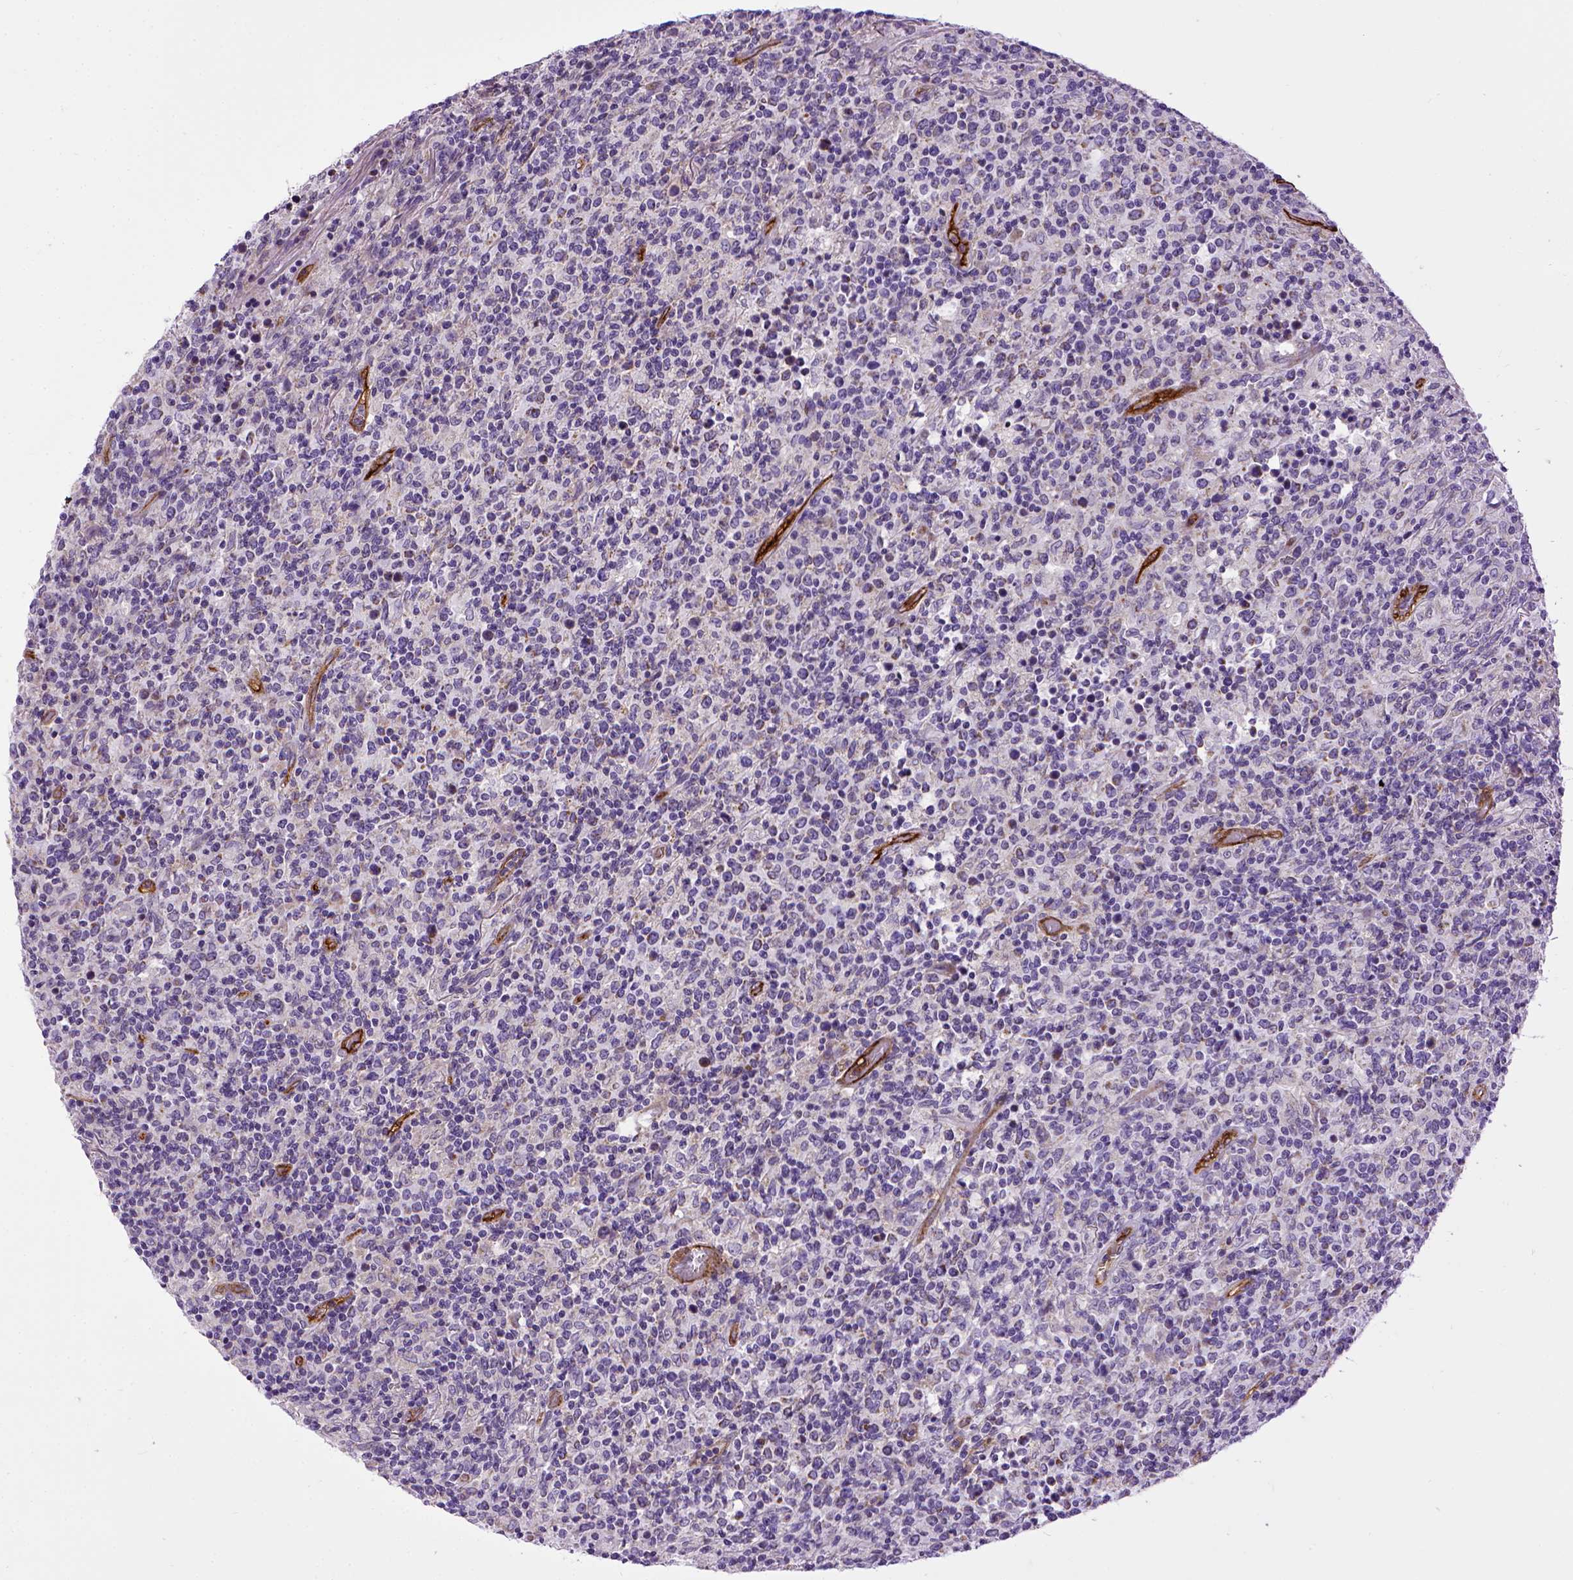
{"staining": {"intensity": "negative", "quantity": "none", "location": "none"}, "tissue": "lymphoma", "cell_type": "Tumor cells", "image_type": "cancer", "snomed": [{"axis": "morphology", "description": "Malignant lymphoma, non-Hodgkin's type, High grade"}, {"axis": "topography", "description": "Lung"}], "caption": "Tumor cells show no significant positivity in lymphoma. The staining was performed using DAB to visualize the protein expression in brown, while the nuclei were stained in blue with hematoxylin (Magnification: 20x).", "gene": "ENG", "patient": {"sex": "male", "age": 79}}